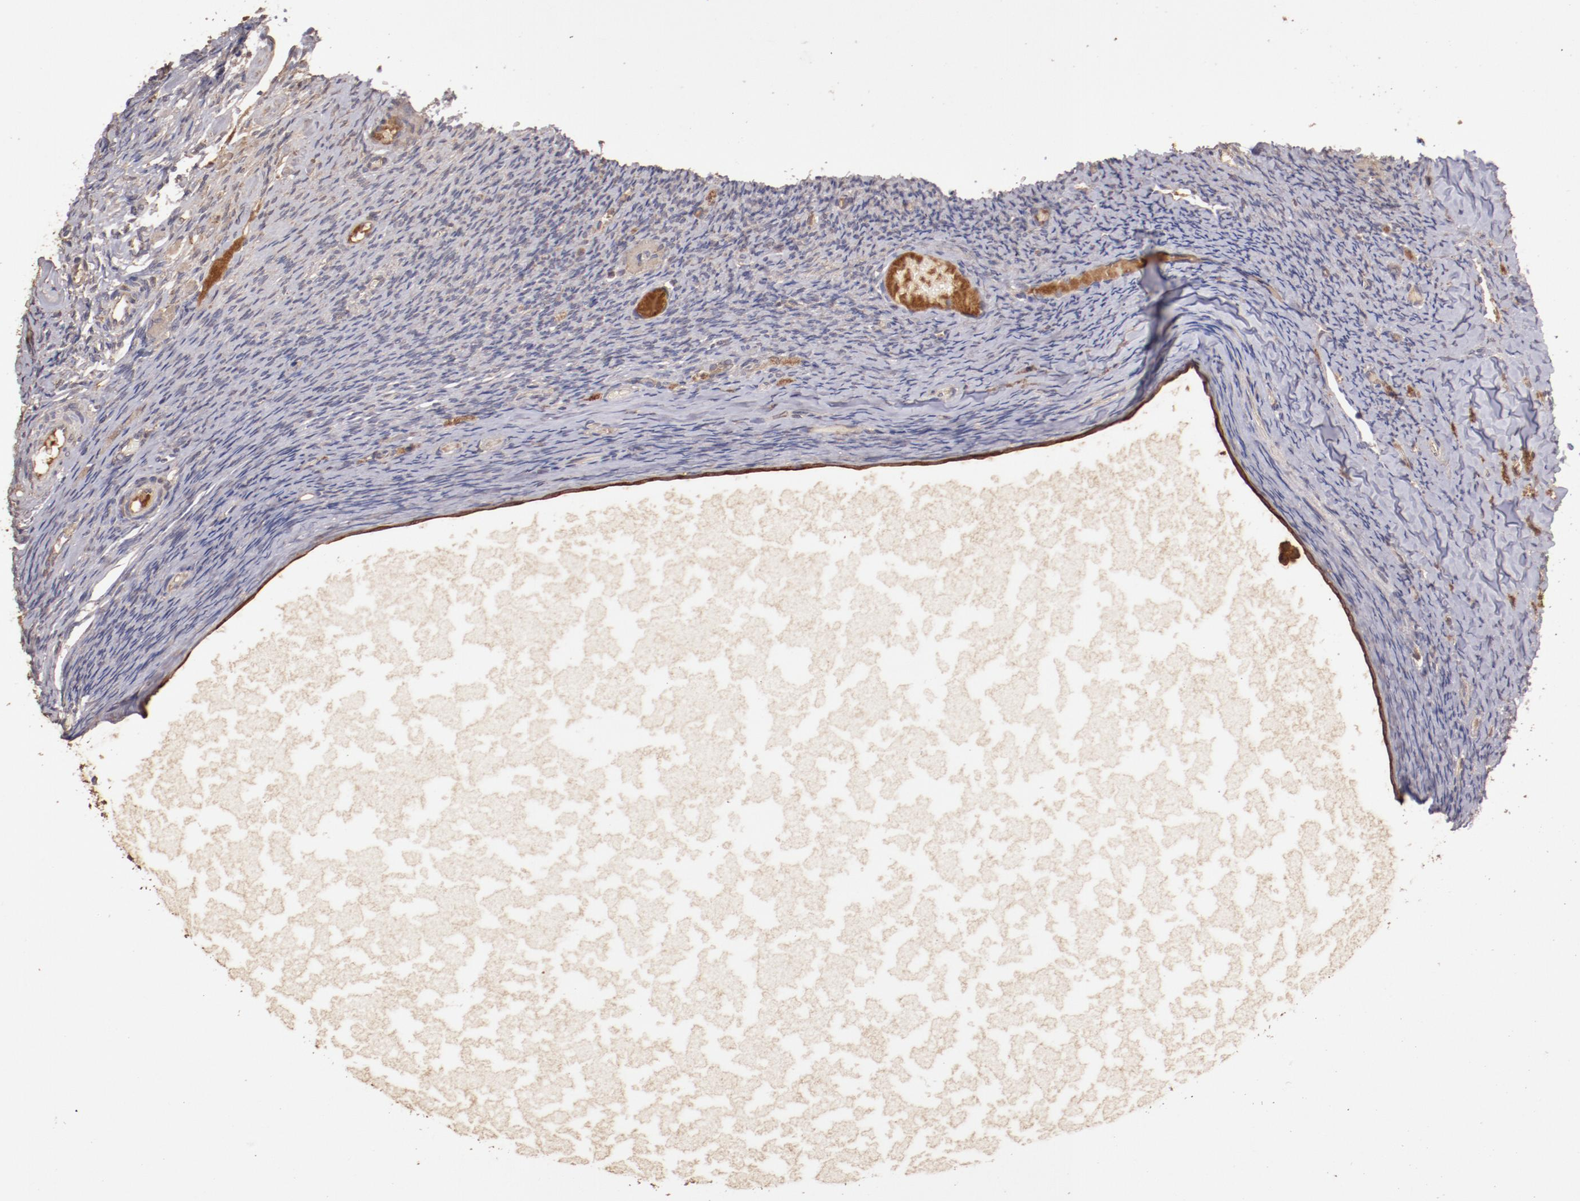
{"staining": {"intensity": "weak", "quantity": "<25%", "location": "cytoplasmic/membranous"}, "tissue": "ovary", "cell_type": "Follicle cells", "image_type": "normal", "snomed": [{"axis": "morphology", "description": "Normal tissue, NOS"}, {"axis": "topography", "description": "Ovary"}], "caption": "Image shows no significant protein positivity in follicle cells of unremarkable ovary. (Stains: DAB immunohistochemistry with hematoxylin counter stain, Microscopy: brightfield microscopy at high magnification).", "gene": "SRRD", "patient": {"sex": "female", "age": 60}}